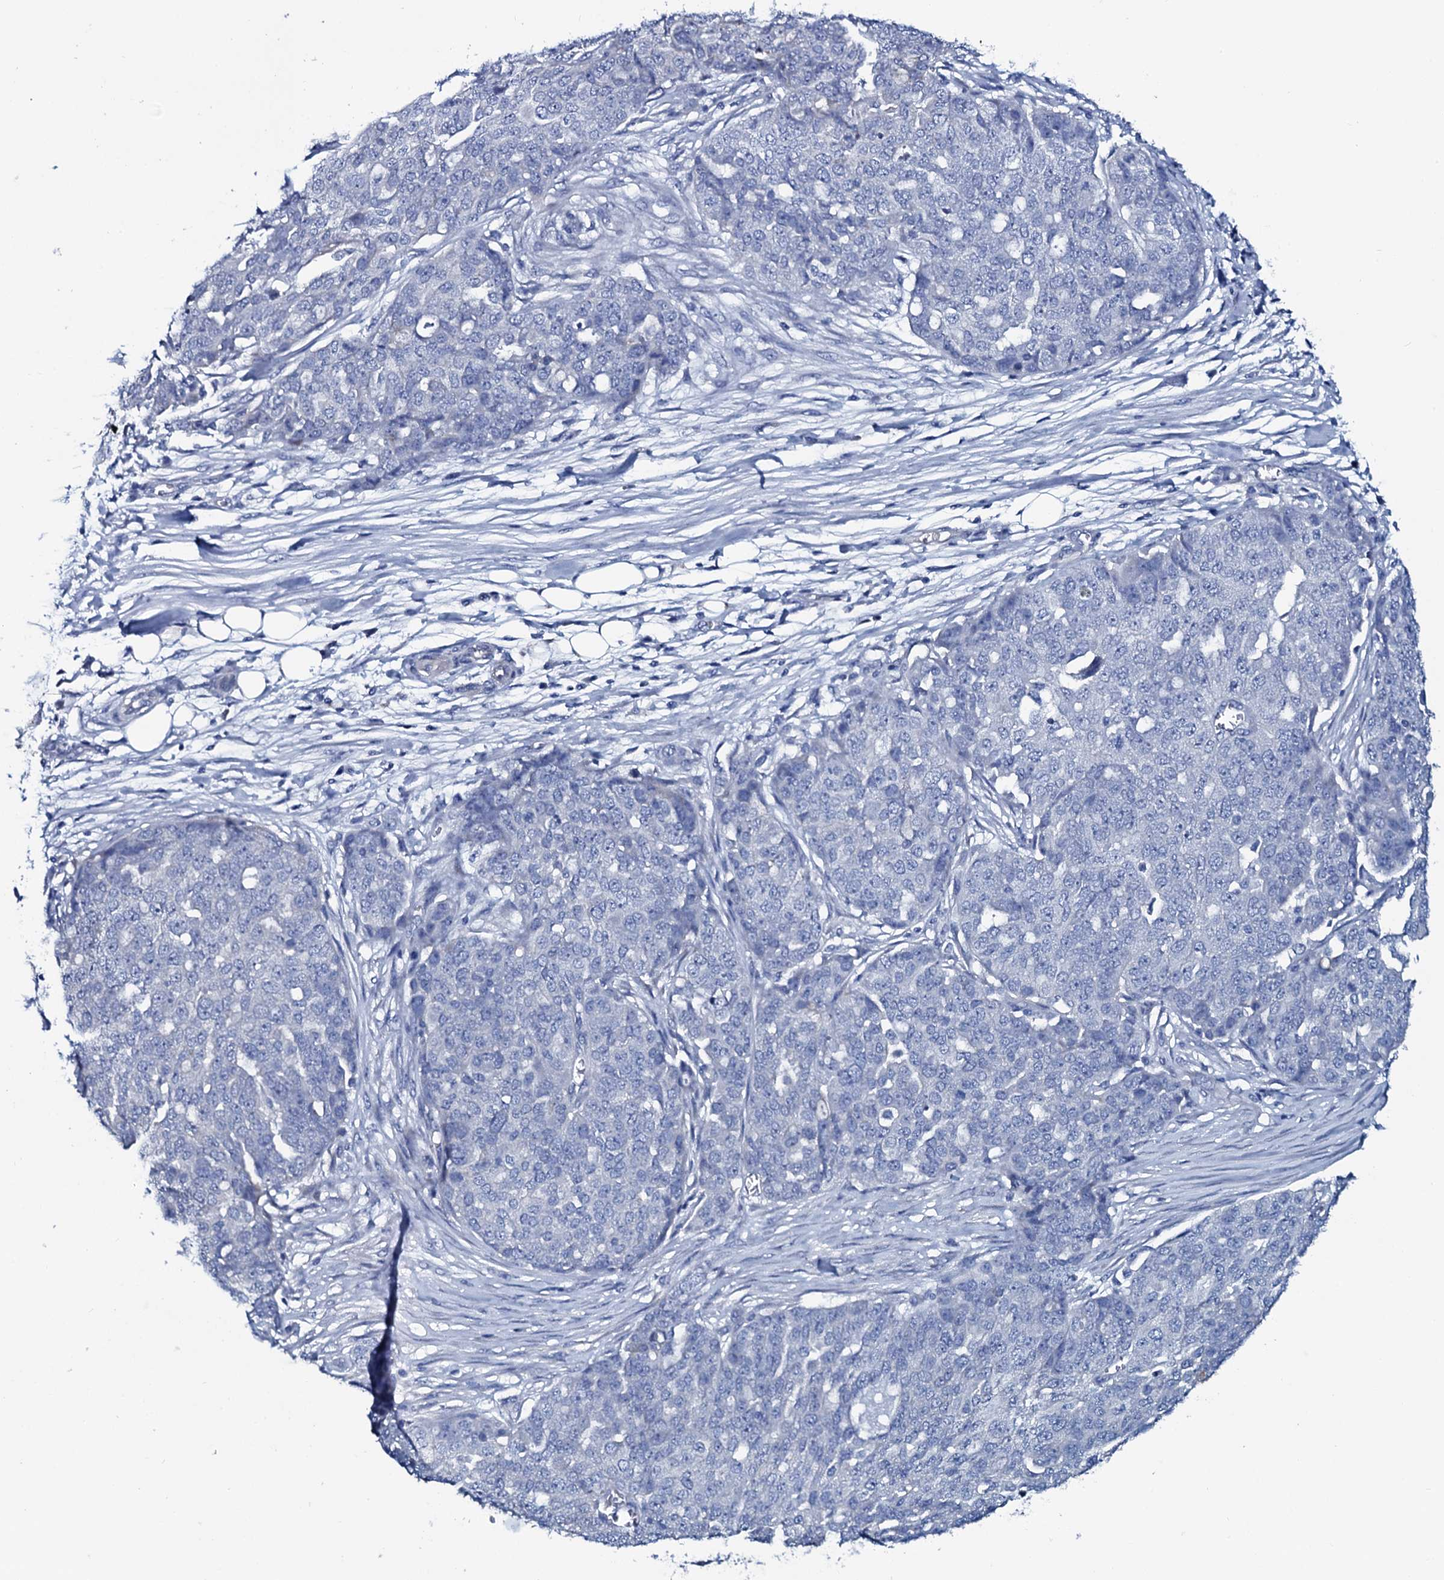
{"staining": {"intensity": "negative", "quantity": "none", "location": "none"}, "tissue": "ovarian cancer", "cell_type": "Tumor cells", "image_type": "cancer", "snomed": [{"axis": "morphology", "description": "Cystadenocarcinoma, serous, NOS"}, {"axis": "topography", "description": "Soft tissue"}, {"axis": "topography", "description": "Ovary"}], "caption": "IHC of ovarian cancer demonstrates no expression in tumor cells.", "gene": "GYS2", "patient": {"sex": "female", "age": 57}}